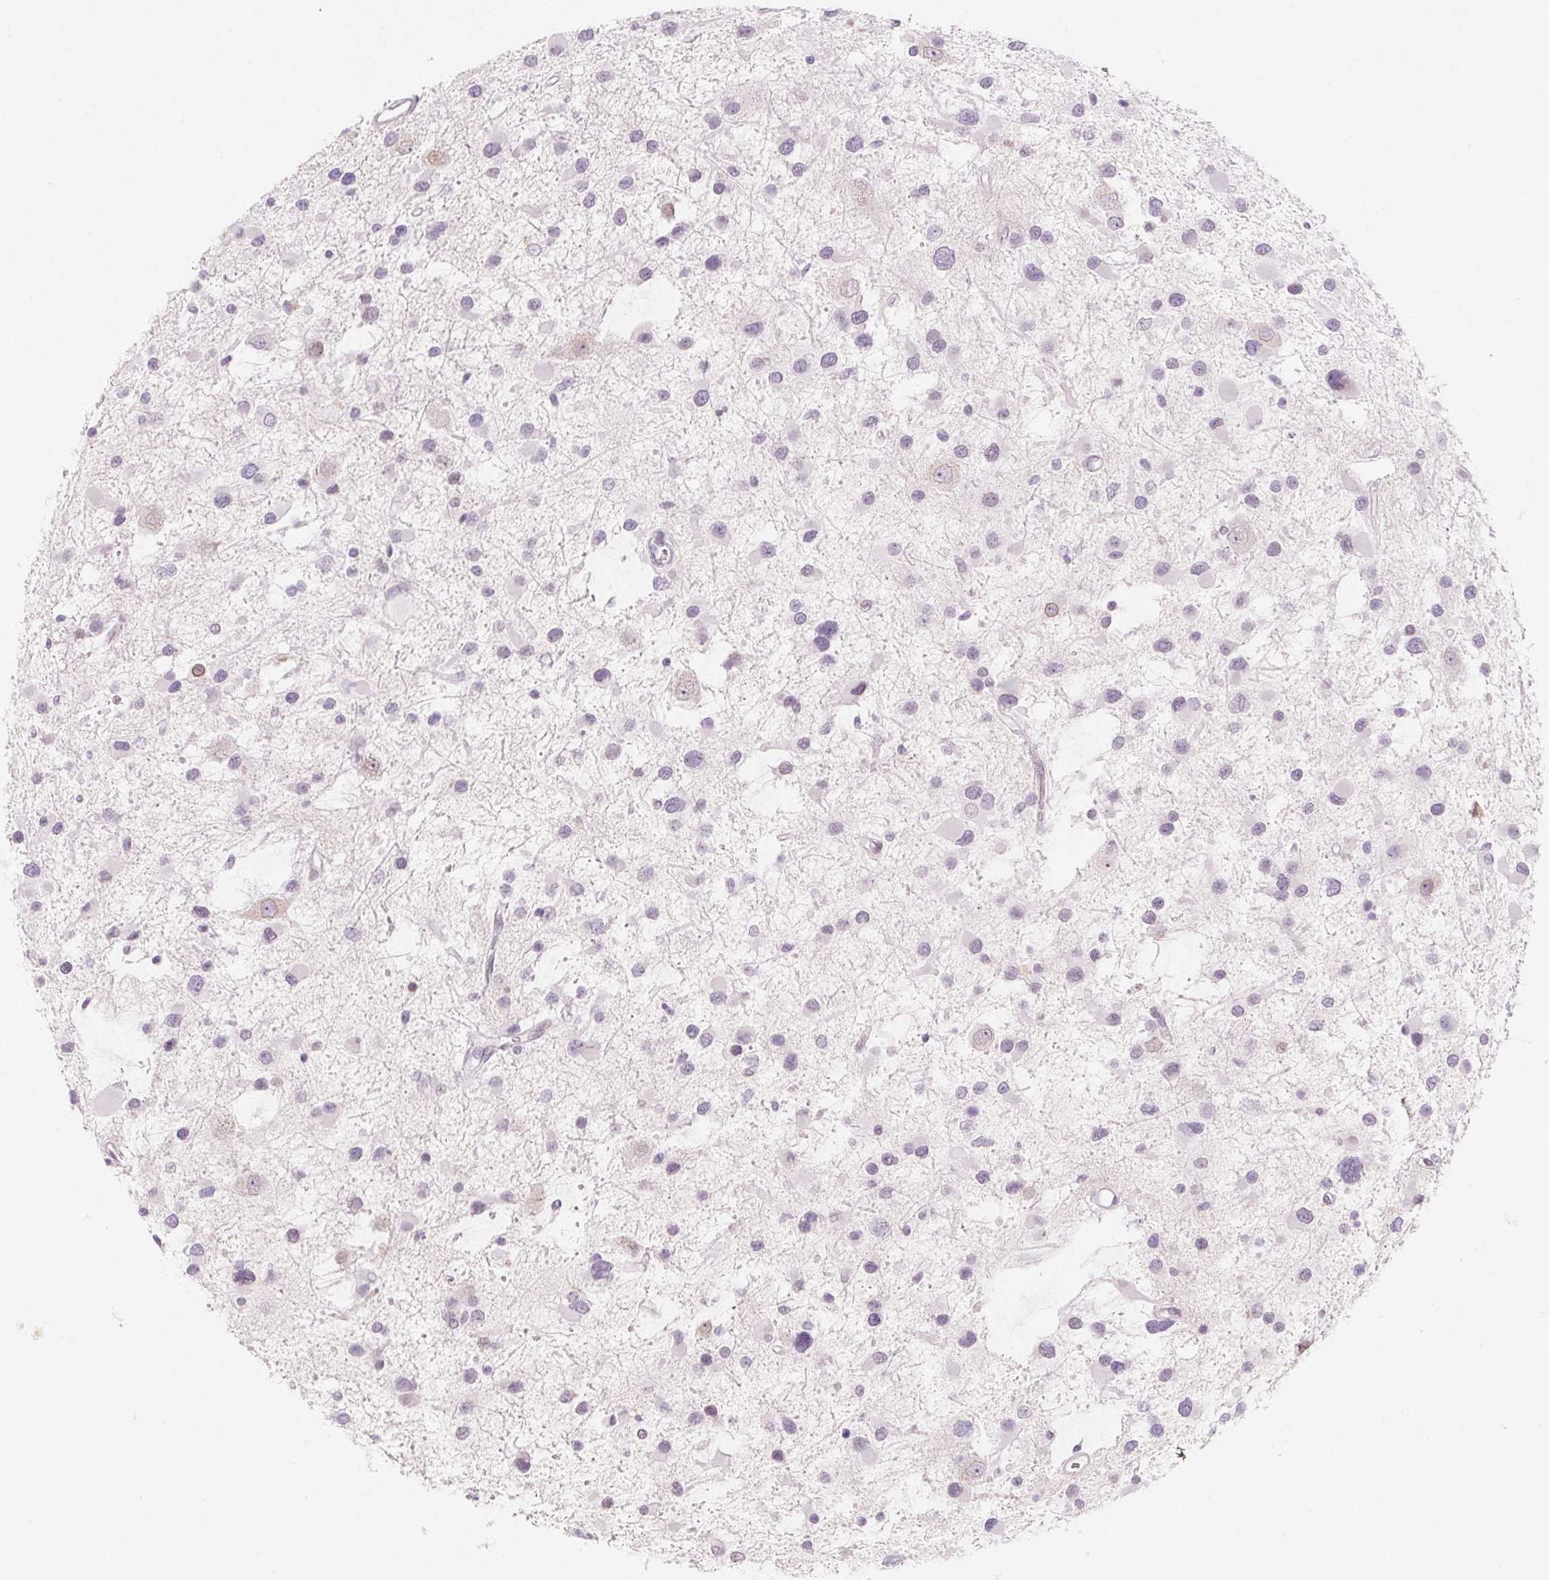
{"staining": {"intensity": "negative", "quantity": "none", "location": "none"}, "tissue": "glioma", "cell_type": "Tumor cells", "image_type": "cancer", "snomed": [{"axis": "morphology", "description": "Glioma, malignant, Low grade"}, {"axis": "topography", "description": "Brain"}], "caption": "Tumor cells are negative for protein expression in human glioma.", "gene": "KCNQ2", "patient": {"sex": "female", "age": 32}}